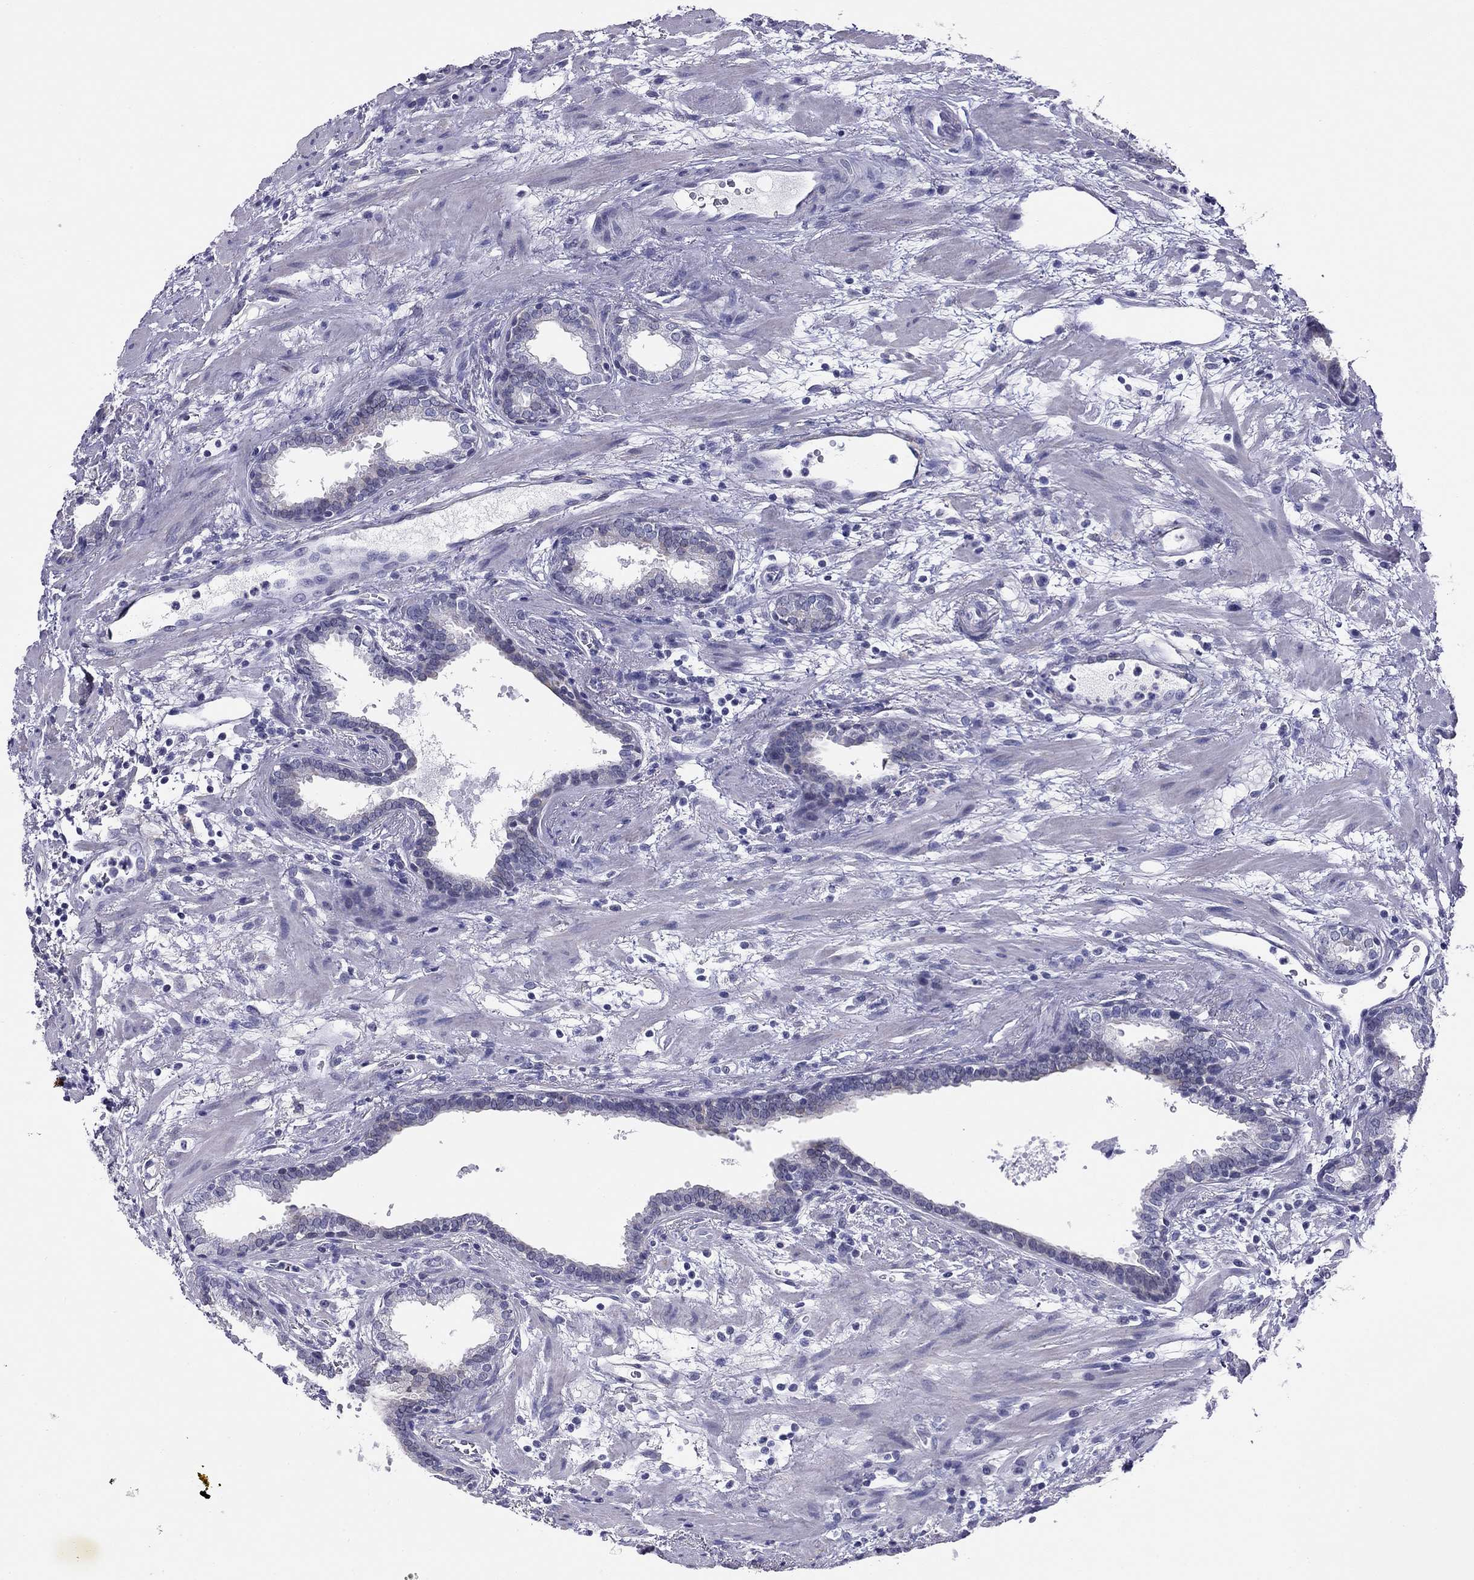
{"staining": {"intensity": "negative", "quantity": "none", "location": "none"}, "tissue": "prostate cancer", "cell_type": "Tumor cells", "image_type": "cancer", "snomed": [{"axis": "morphology", "description": "Adenocarcinoma, NOS"}, {"axis": "topography", "description": "Prostate"}], "caption": "Tumor cells are negative for brown protein staining in adenocarcinoma (prostate).", "gene": "MYMX", "patient": {"sex": "male", "age": 66}}